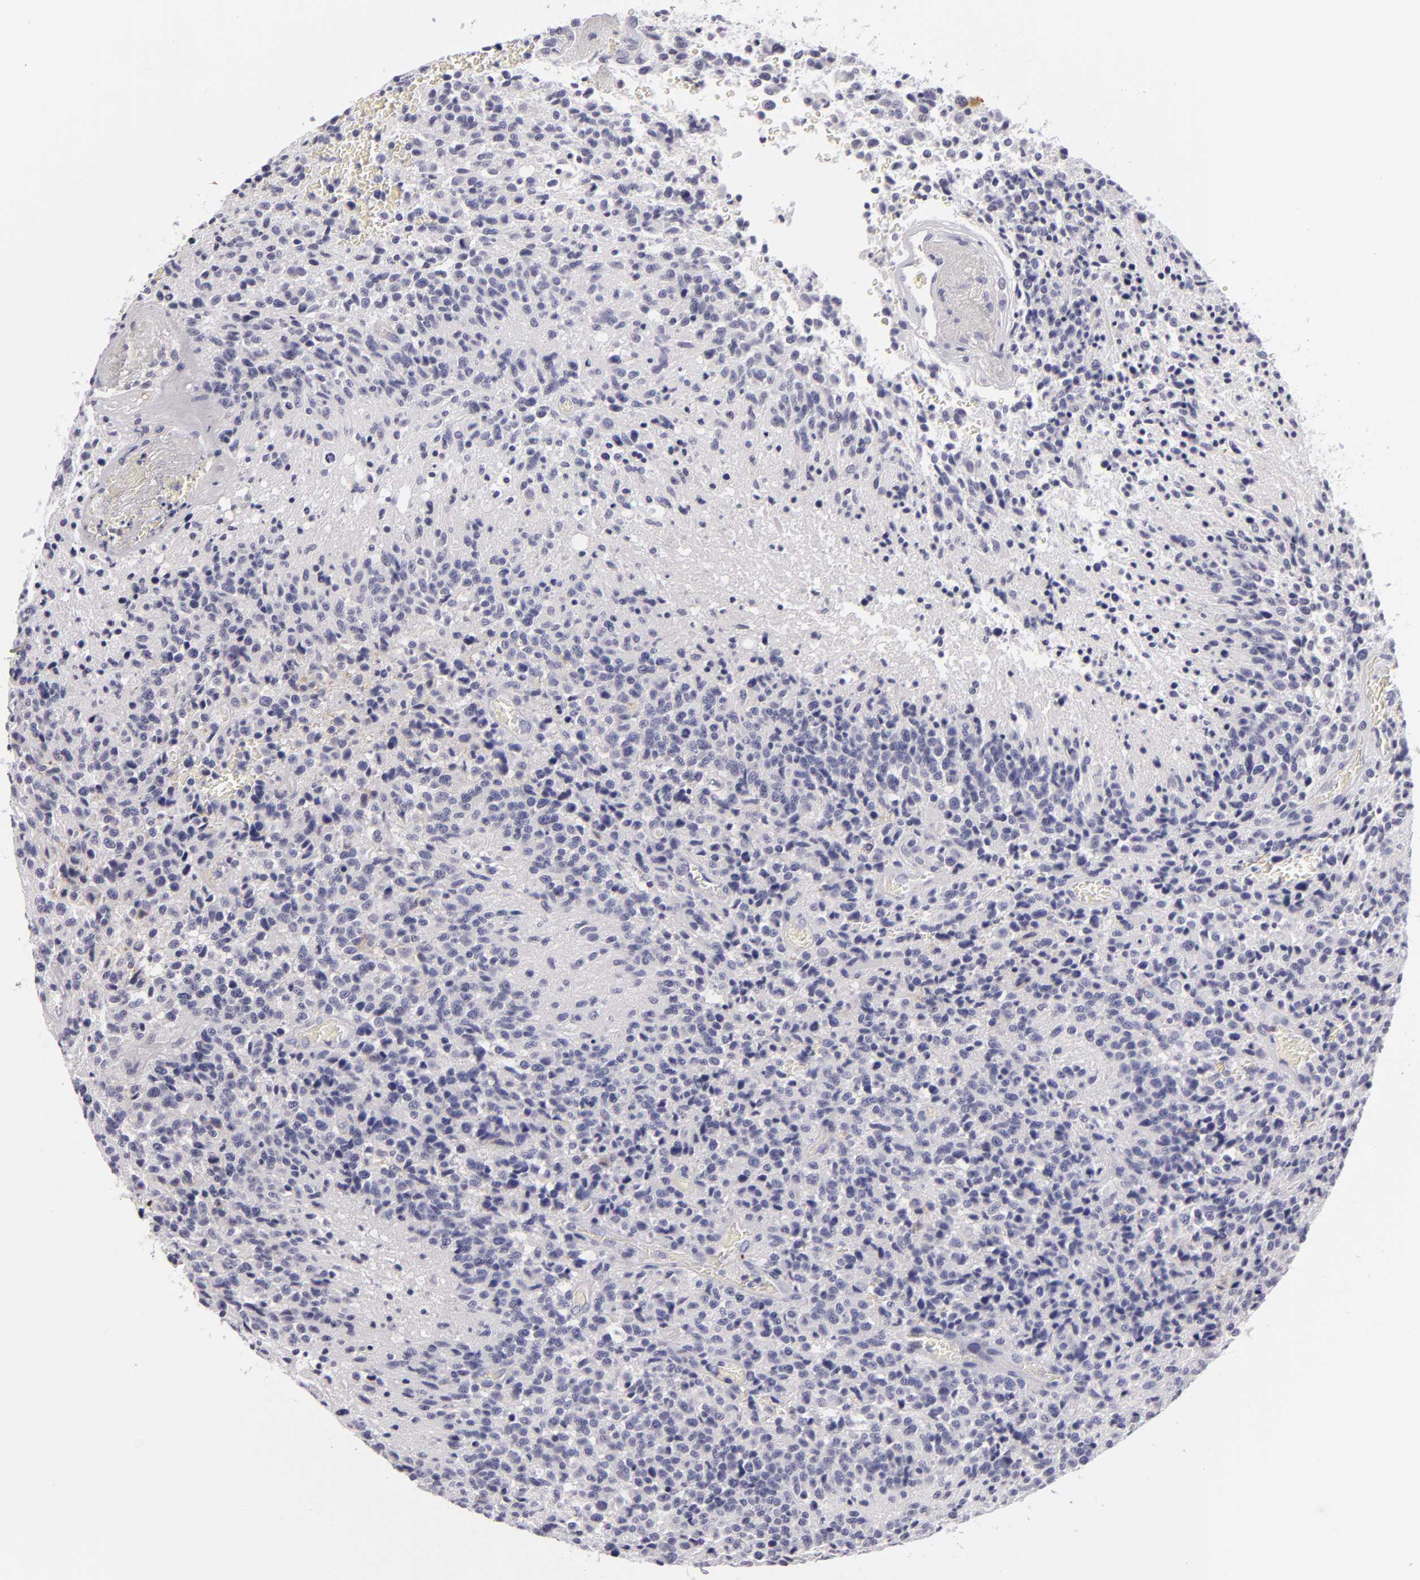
{"staining": {"intensity": "negative", "quantity": "none", "location": "none"}, "tissue": "glioma", "cell_type": "Tumor cells", "image_type": "cancer", "snomed": [{"axis": "morphology", "description": "Glioma, malignant, High grade"}, {"axis": "topography", "description": "Brain"}], "caption": "Tumor cells show no significant protein staining in glioma. Brightfield microscopy of immunohistochemistry stained with DAB (brown) and hematoxylin (blue), captured at high magnification.", "gene": "TNNC1", "patient": {"sex": "male", "age": 36}}